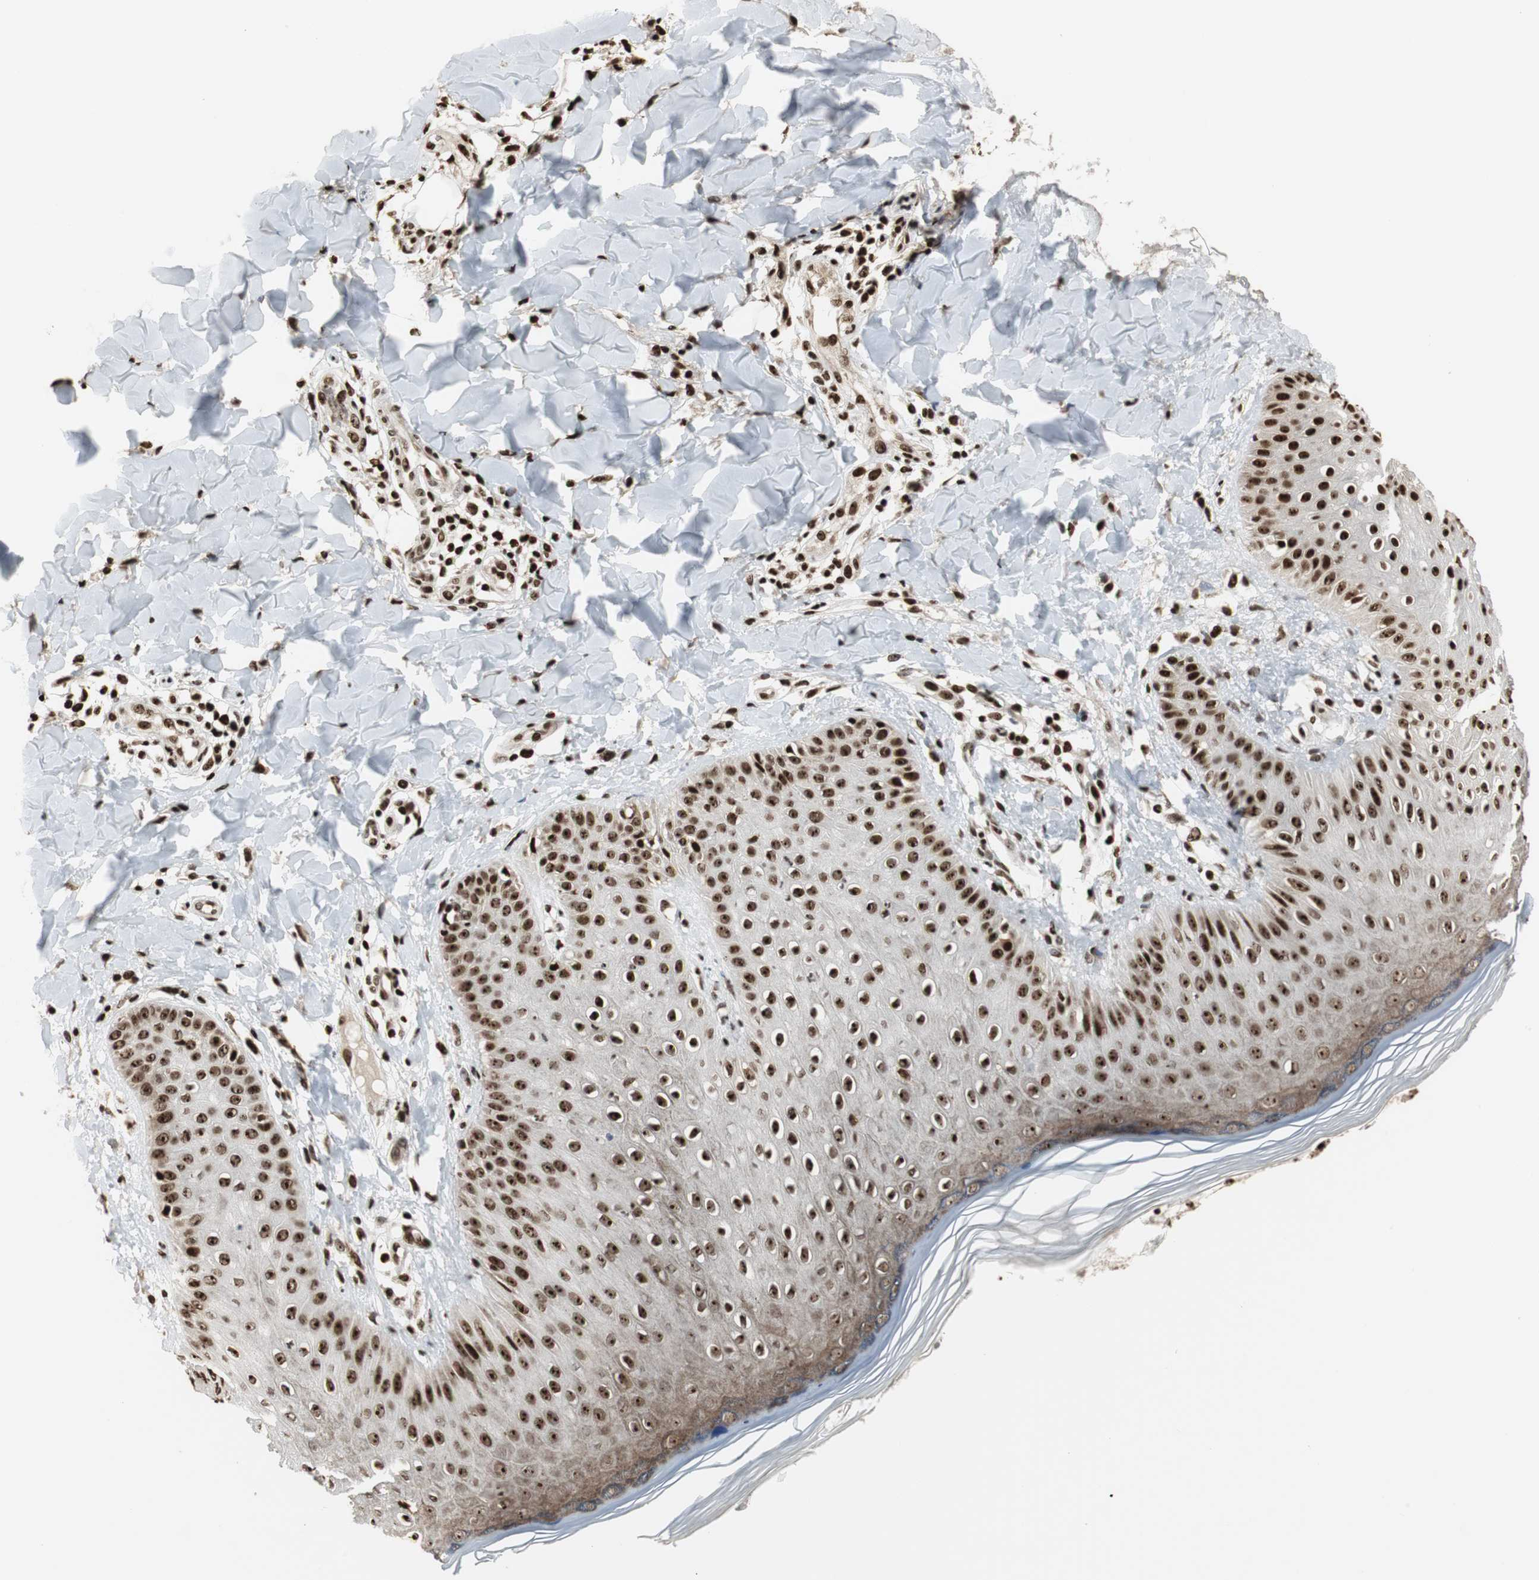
{"staining": {"intensity": "strong", "quantity": ">75%", "location": "cytoplasmic/membranous,nuclear"}, "tissue": "skin", "cell_type": "Epidermal cells", "image_type": "normal", "snomed": [{"axis": "morphology", "description": "Normal tissue, NOS"}, {"axis": "morphology", "description": "Inflammation, NOS"}, {"axis": "topography", "description": "Soft tissue"}, {"axis": "topography", "description": "Anal"}], "caption": "Immunohistochemistry (IHC) of benign skin shows high levels of strong cytoplasmic/membranous,nuclear expression in about >75% of epidermal cells.", "gene": "PARN", "patient": {"sex": "female", "age": 15}}